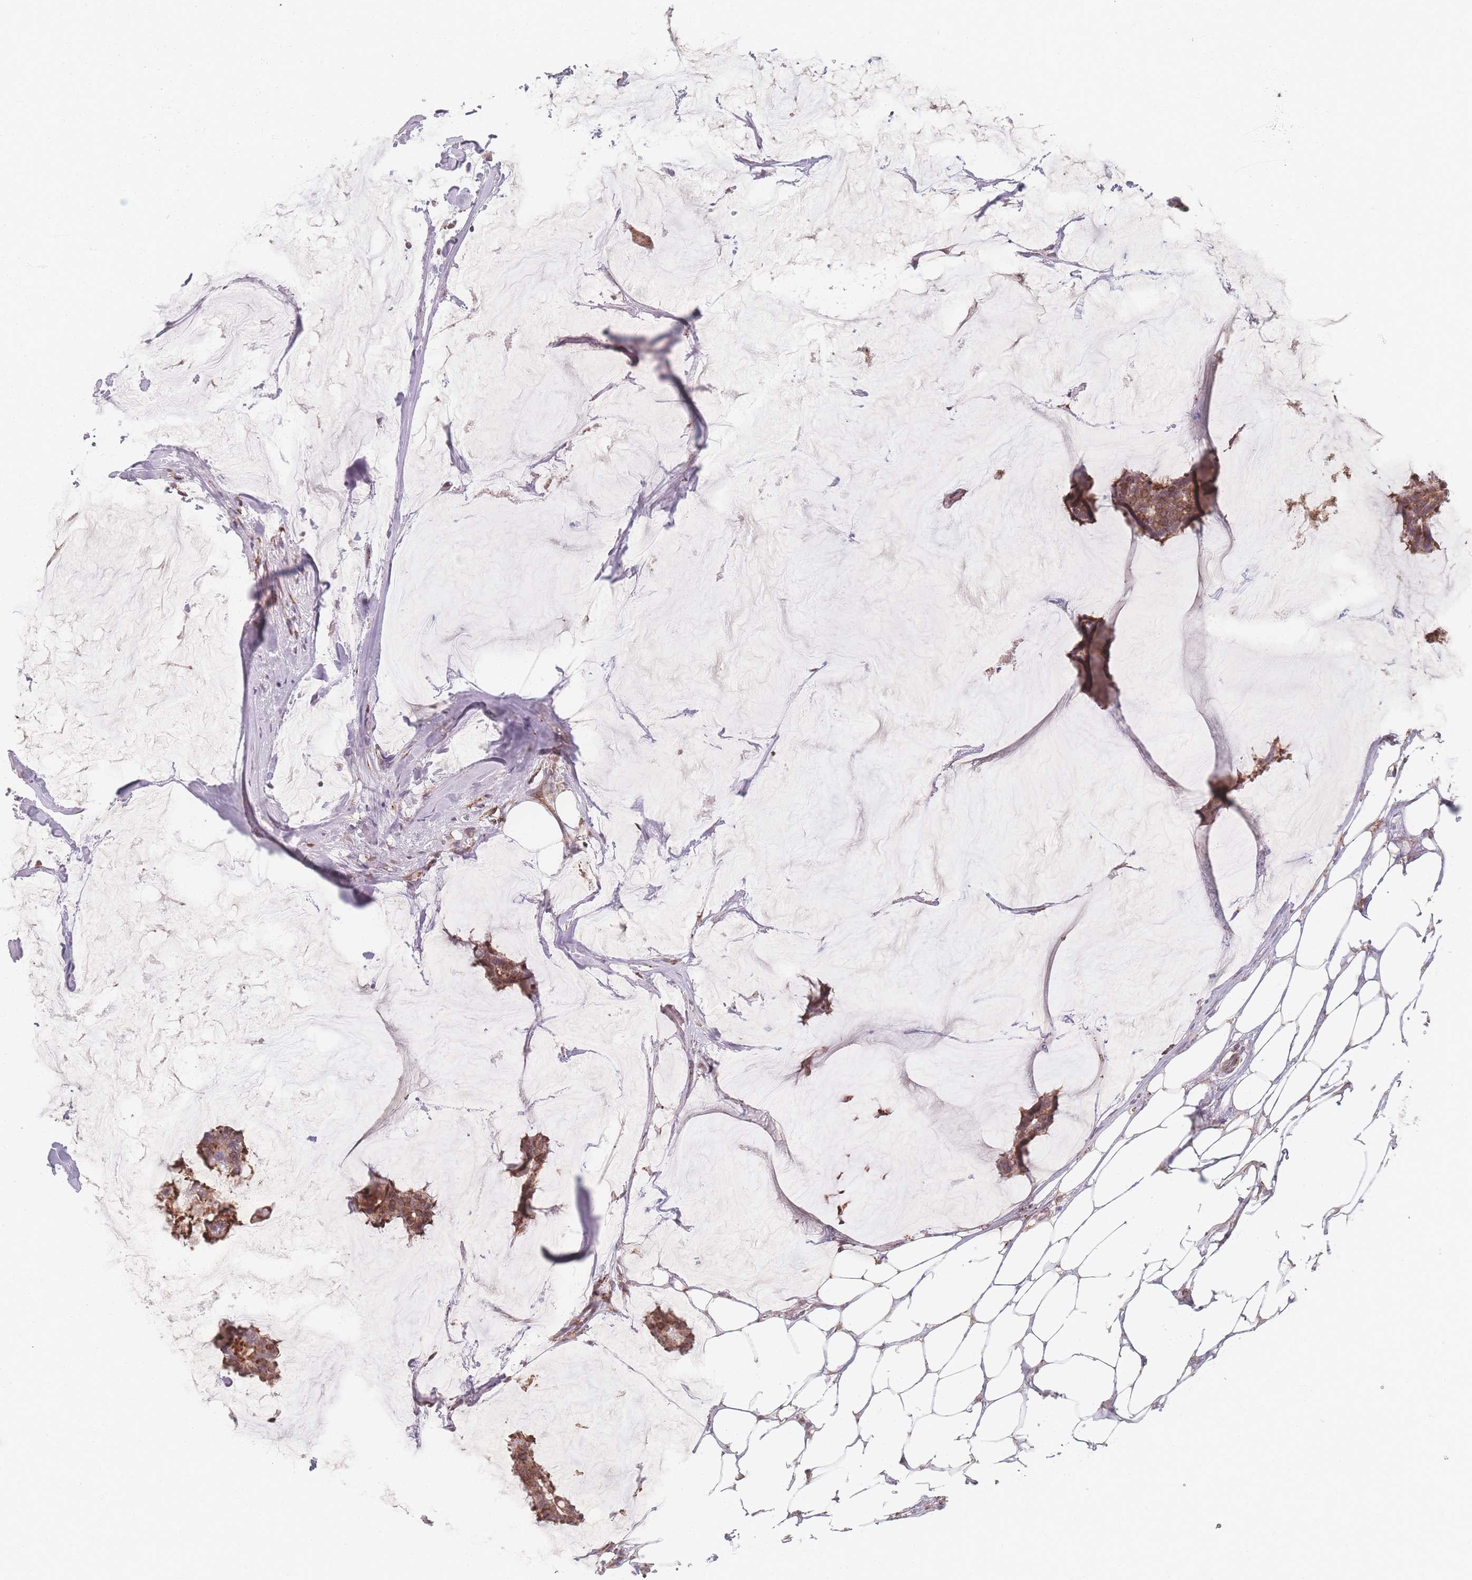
{"staining": {"intensity": "moderate", "quantity": ">75%", "location": "cytoplasmic/membranous,nuclear"}, "tissue": "breast cancer", "cell_type": "Tumor cells", "image_type": "cancer", "snomed": [{"axis": "morphology", "description": "Duct carcinoma"}, {"axis": "topography", "description": "Breast"}], "caption": "Immunohistochemistry (DAB (3,3'-diaminobenzidine)) staining of breast cancer reveals moderate cytoplasmic/membranous and nuclear protein staining in about >75% of tumor cells. (Stains: DAB (3,3'-diaminobenzidine) in brown, nuclei in blue, Microscopy: brightfield microscopy at high magnification).", "gene": "ZC3H13", "patient": {"sex": "female", "age": 93}}